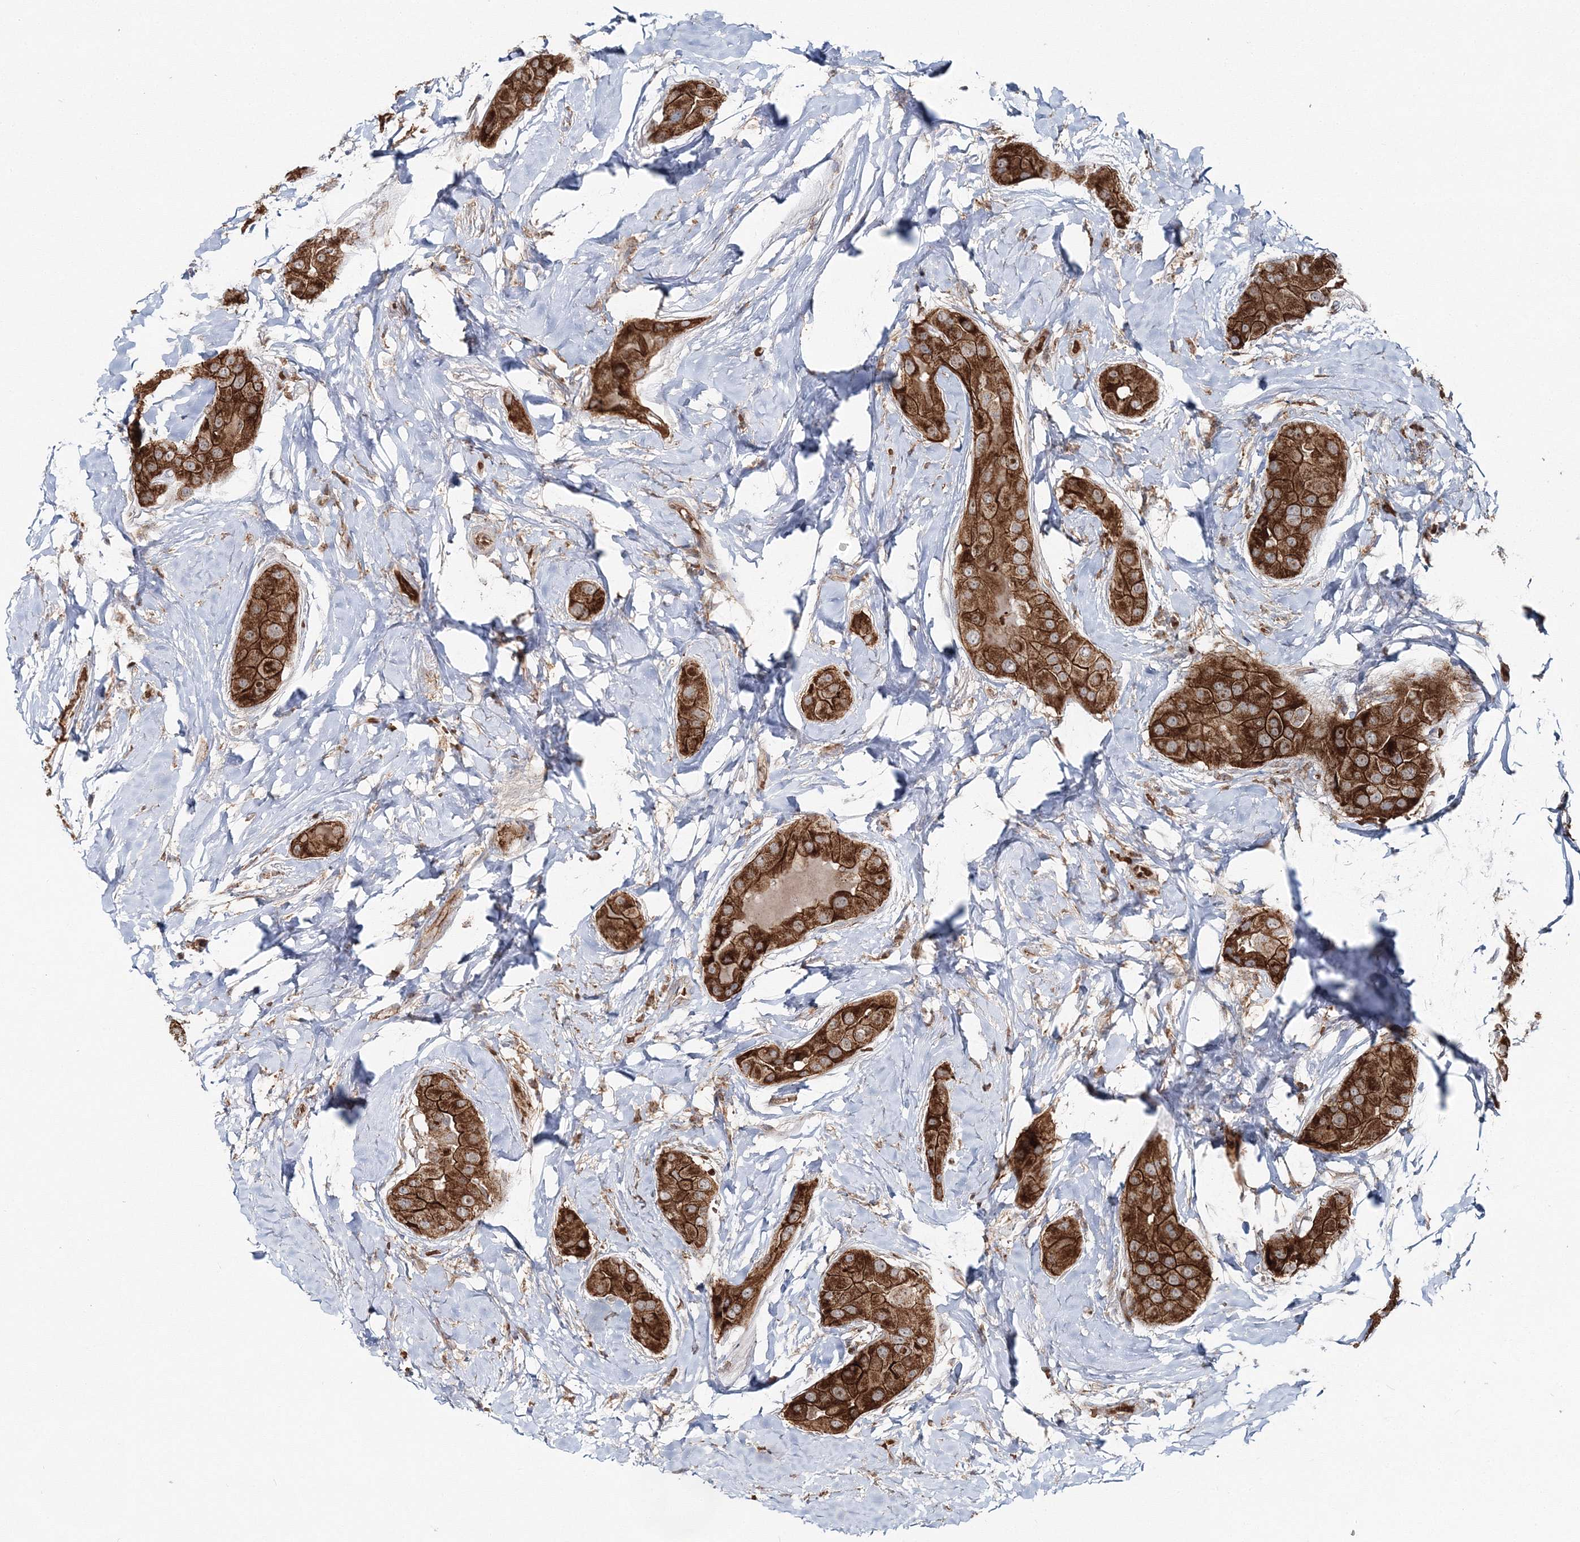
{"staining": {"intensity": "strong", "quantity": ">75%", "location": "cytoplasmic/membranous"}, "tissue": "thyroid cancer", "cell_type": "Tumor cells", "image_type": "cancer", "snomed": [{"axis": "morphology", "description": "Papillary adenocarcinoma, NOS"}, {"axis": "topography", "description": "Thyroid gland"}], "caption": "DAB (3,3'-diaminobenzidine) immunohistochemical staining of human thyroid cancer (papillary adenocarcinoma) shows strong cytoplasmic/membranous protein expression in approximately >75% of tumor cells.", "gene": "PCBD2", "patient": {"sex": "male", "age": 33}}